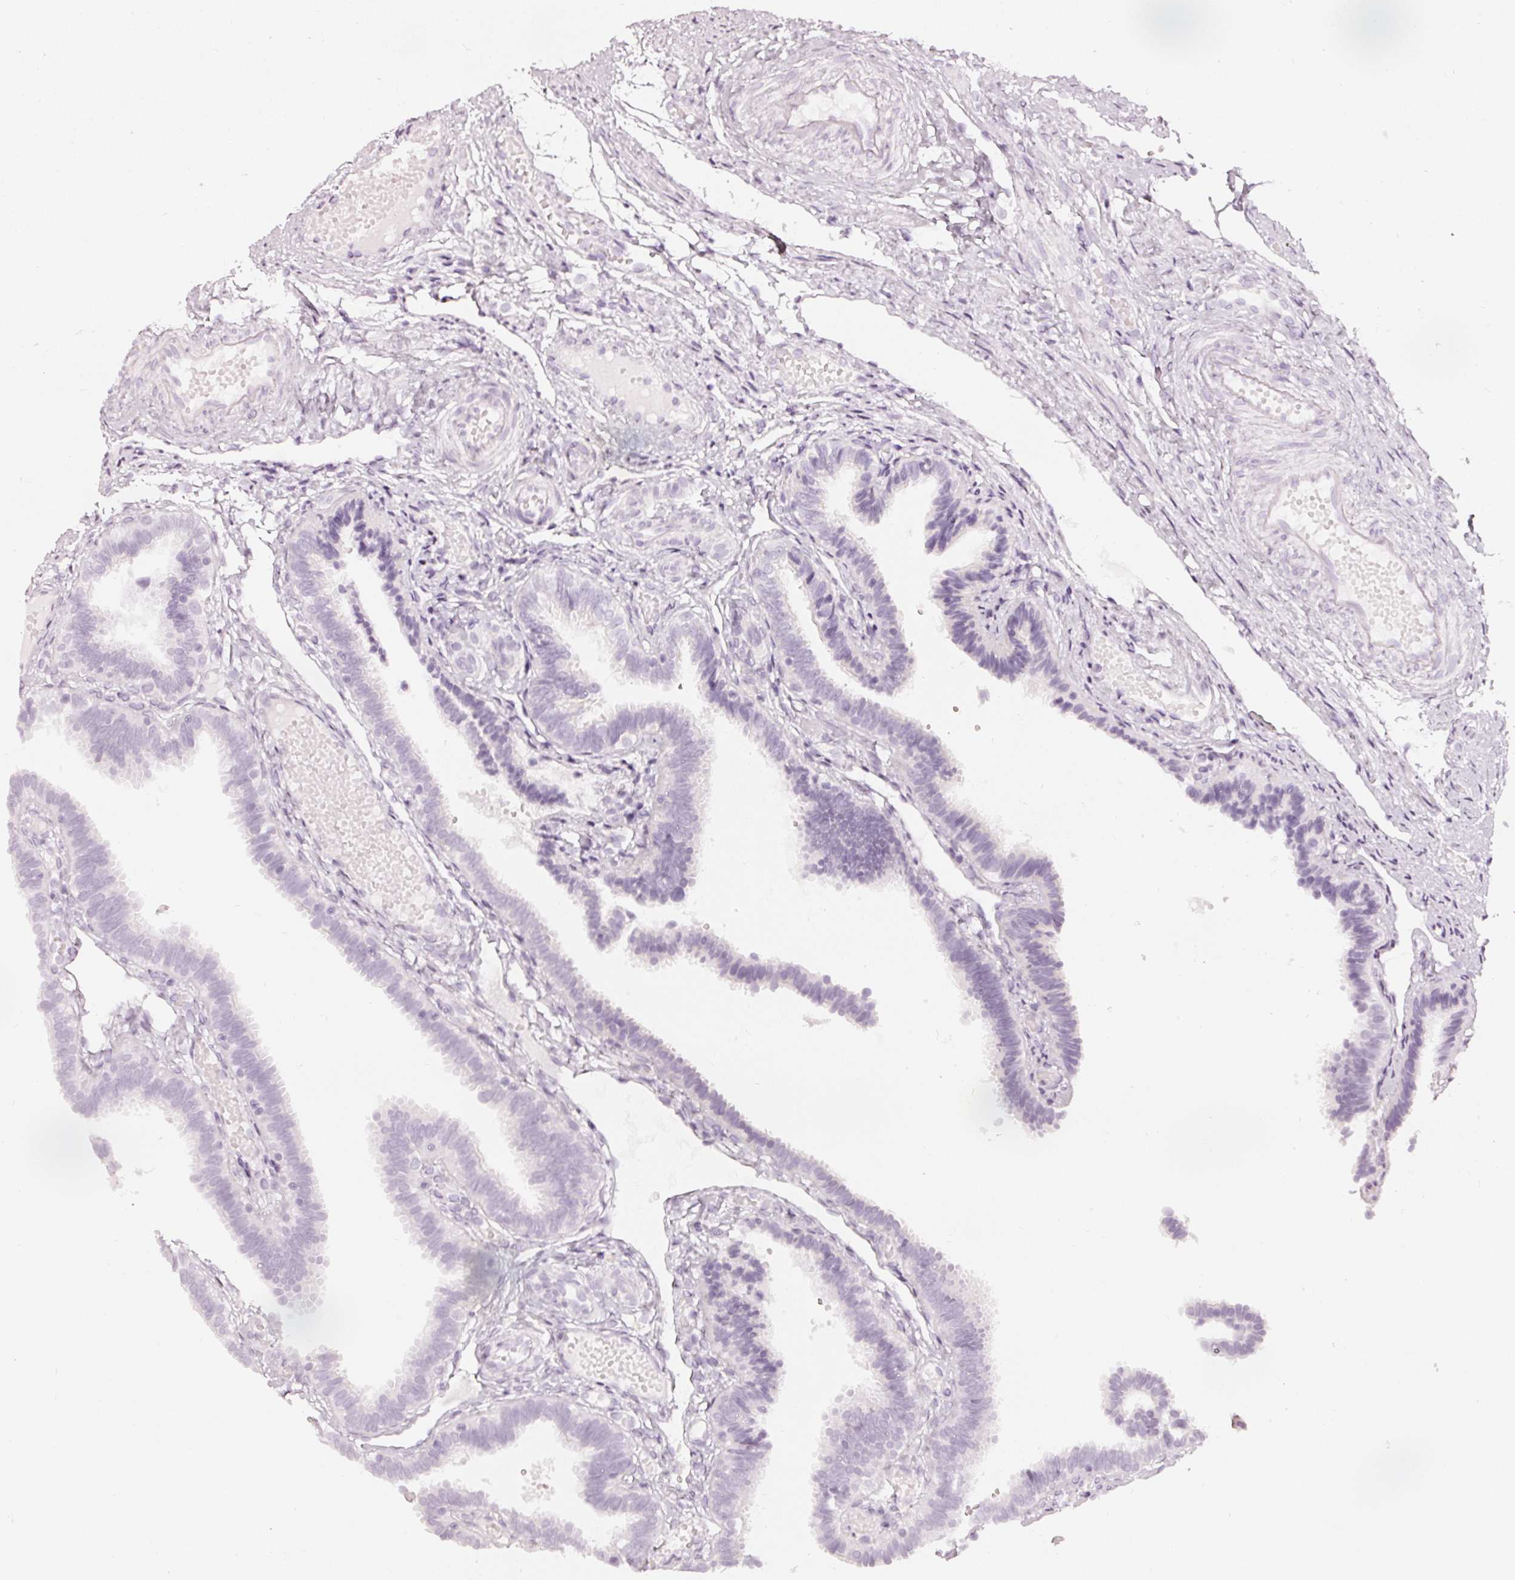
{"staining": {"intensity": "negative", "quantity": "none", "location": "none"}, "tissue": "fallopian tube", "cell_type": "Glandular cells", "image_type": "normal", "snomed": [{"axis": "morphology", "description": "Normal tissue, NOS"}, {"axis": "topography", "description": "Fallopian tube"}], "caption": "DAB immunohistochemical staining of normal human fallopian tube reveals no significant staining in glandular cells.", "gene": "CNP", "patient": {"sex": "female", "age": 37}}